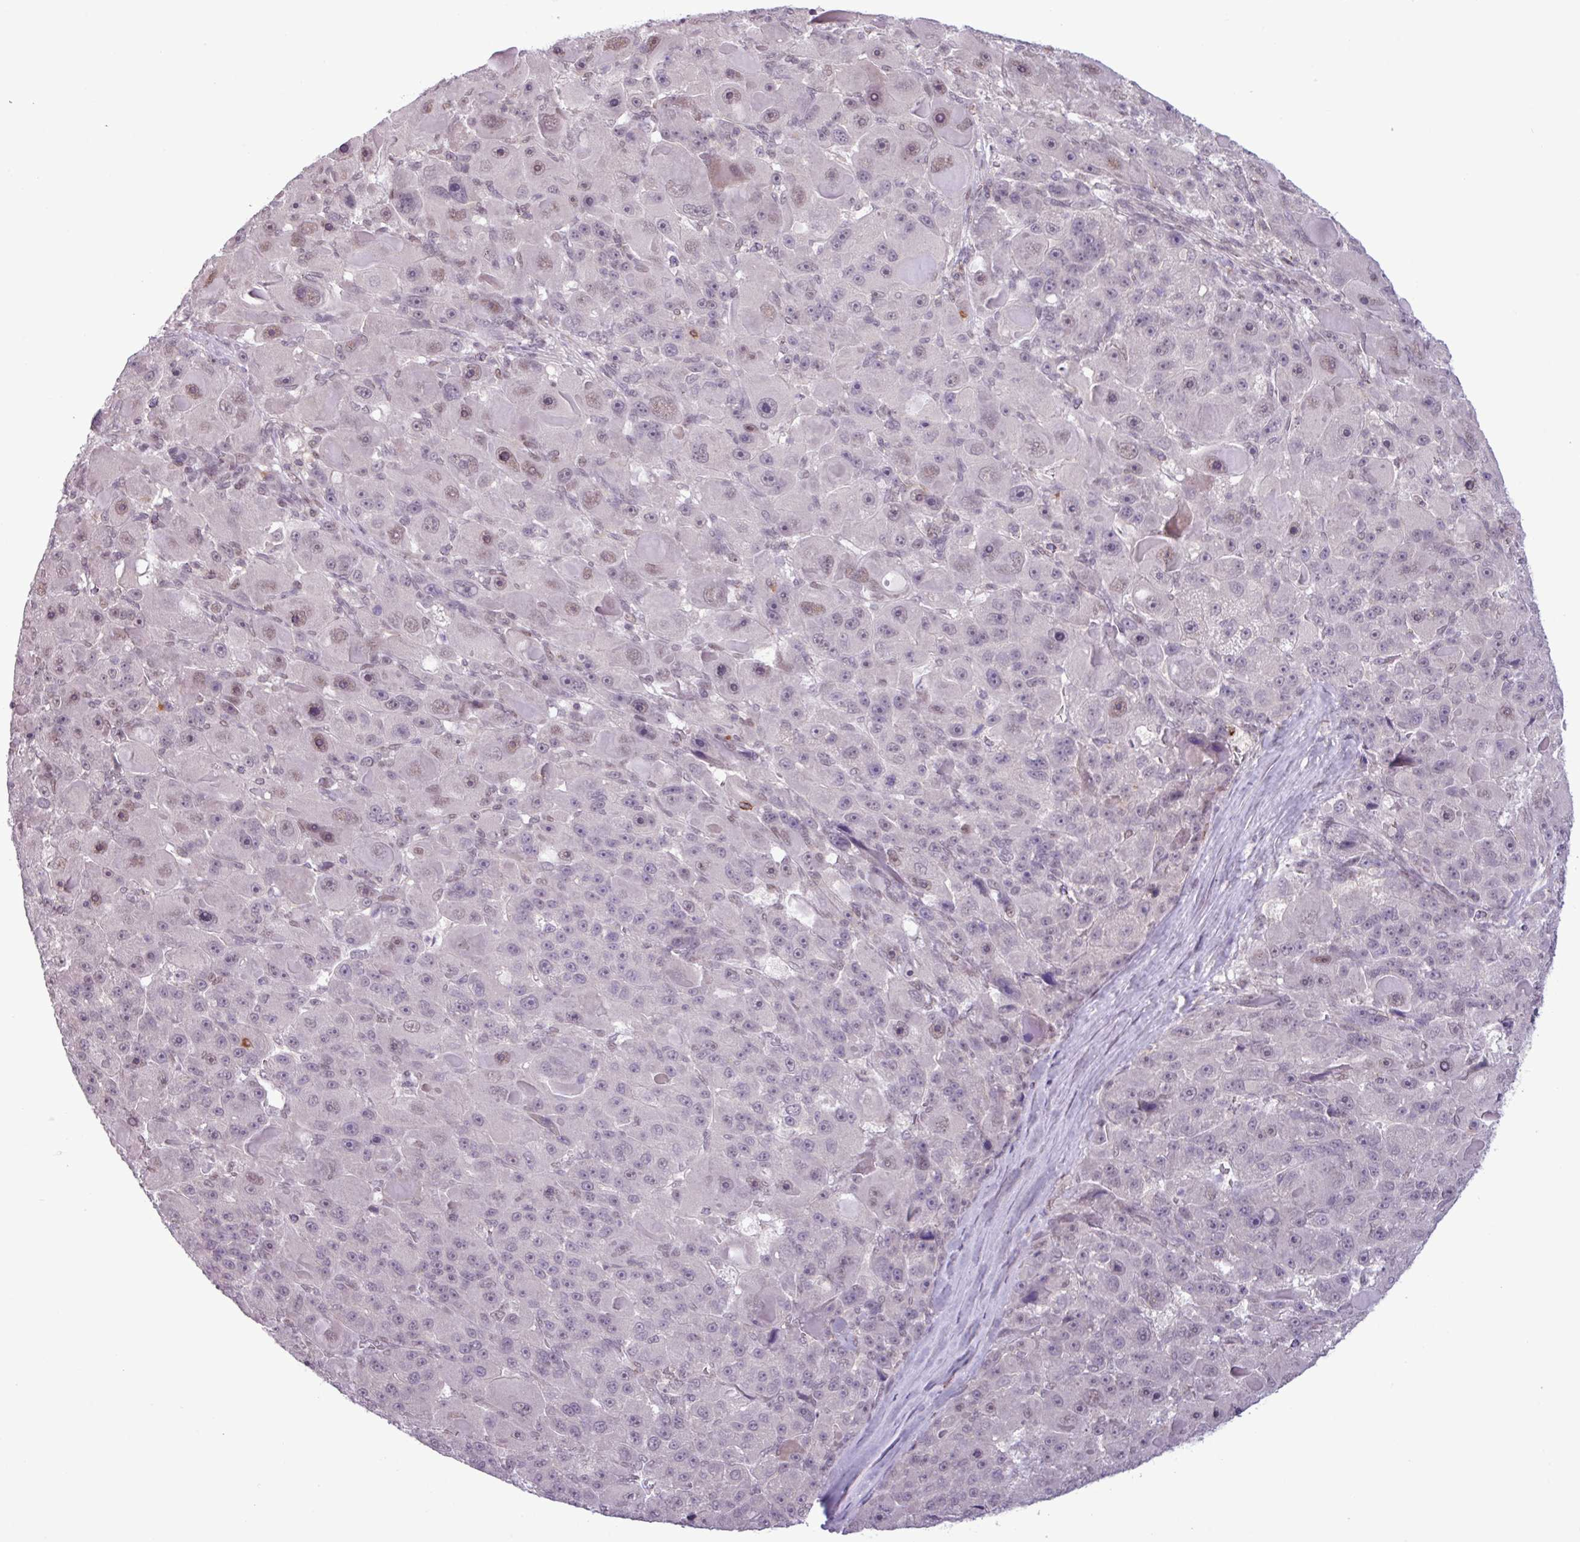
{"staining": {"intensity": "weak", "quantity": "<25%", "location": "nuclear"}, "tissue": "liver cancer", "cell_type": "Tumor cells", "image_type": "cancer", "snomed": [{"axis": "morphology", "description": "Carcinoma, Hepatocellular, NOS"}, {"axis": "topography", "description": "Liver"}], "caption": "Tumor cells show no significant protein positivity in liver hepatocellular carcinoma.", "gene": "NOTCH2", "patient": {"sex": "male", "age": 76}}